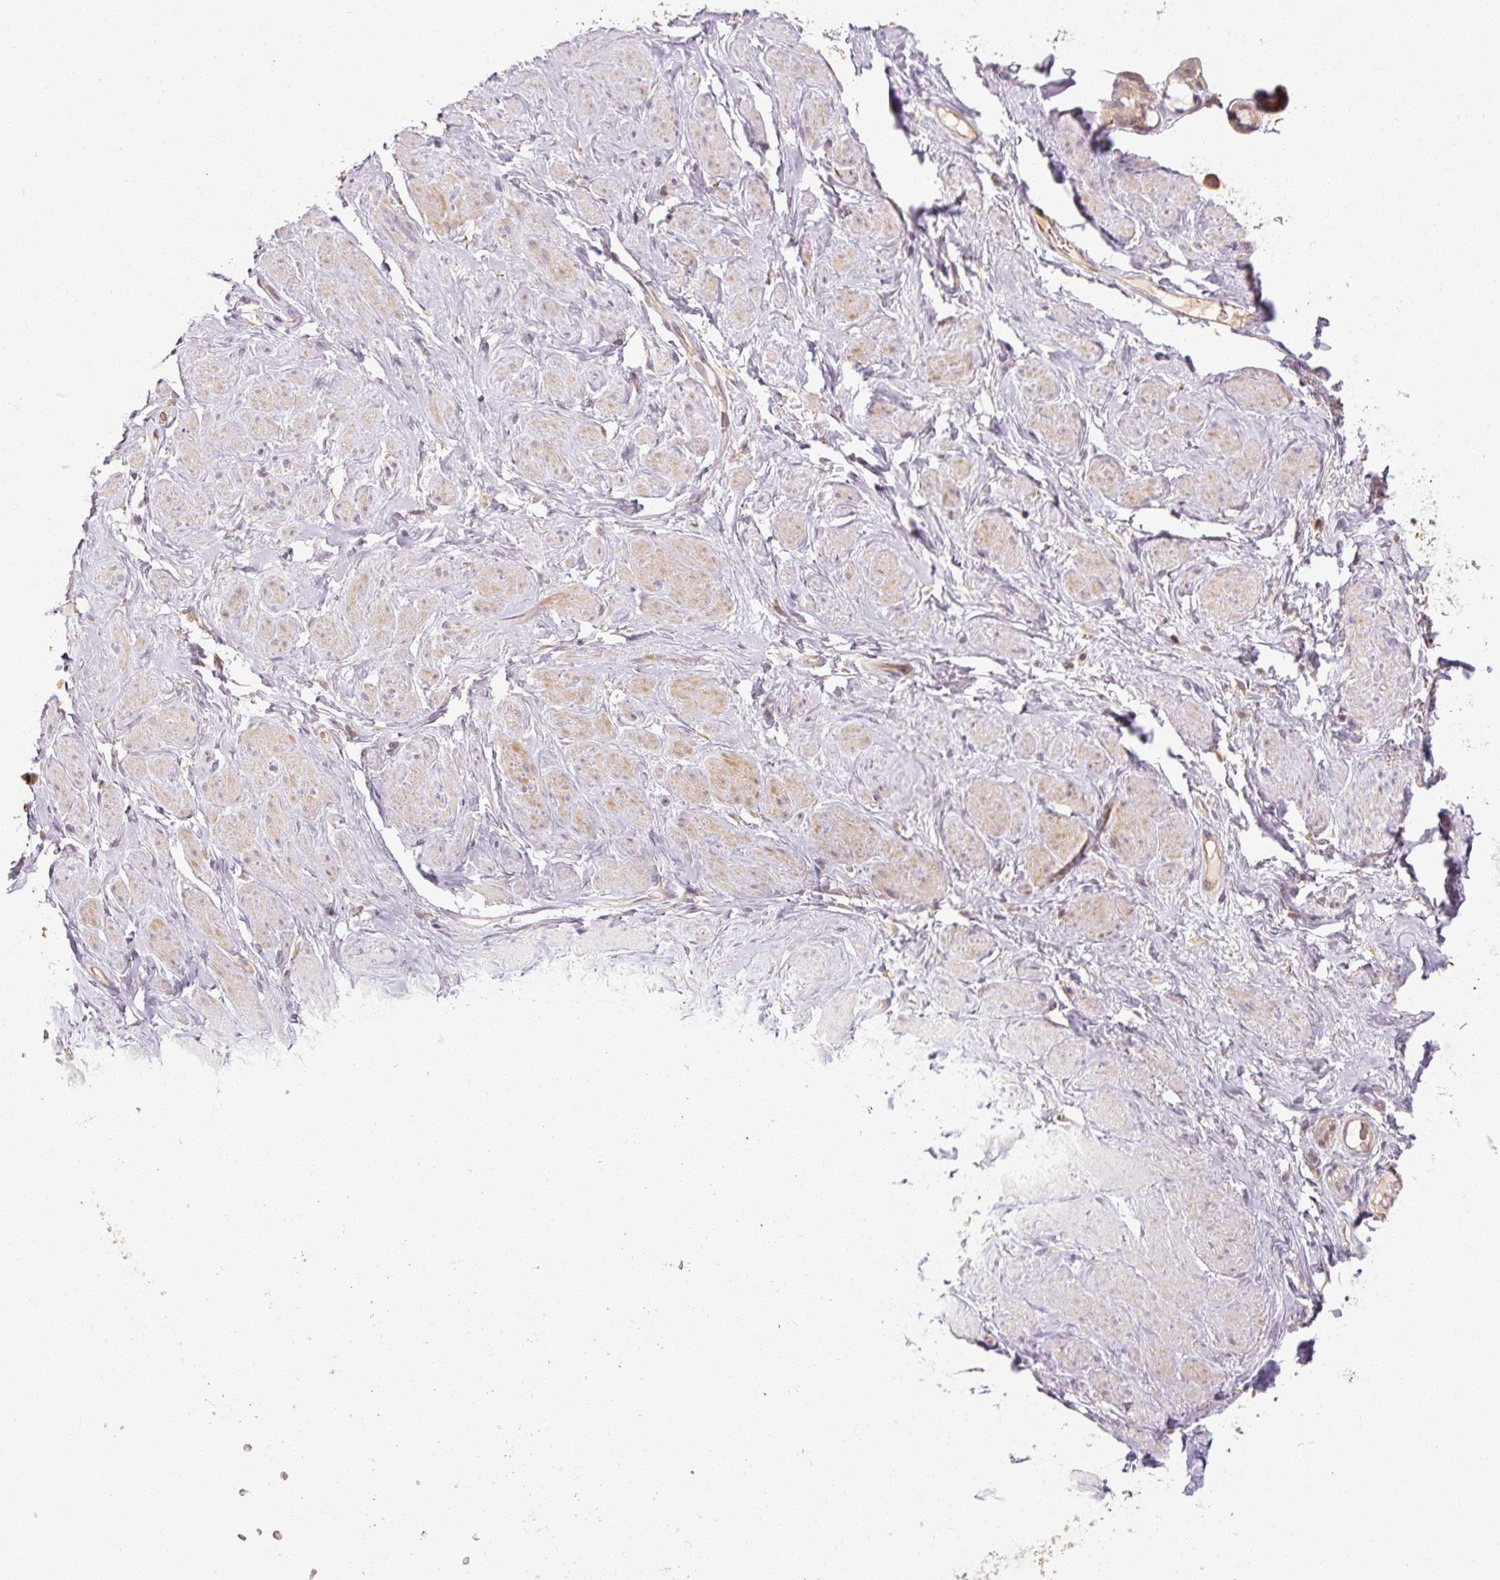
{"staining": {"intensity": "moderate", "quantity": ">75%", "location": "cytoplasmic/membranous"}, "tissue": "adipose tissue", "cell_type": "Adipocytes", "image_type": "normal", "snomed": [{"axis": "morphology", "description": "Normal tissue, NOS"}, {"axis": "topography", "description": "Vagina"}, {"axis": "topography", "description": "Peripheral nerve tissue"}], "caption": "Protein analysis of unremarkable adipose tissue shows moderate cytoplasmic/membranous staining in approximately >75% of adipocytes. (IHC, brightfield microscopy, high magnification).", "gene": "RB1CC1", "patient": {"sex": "female", "age": 71}}